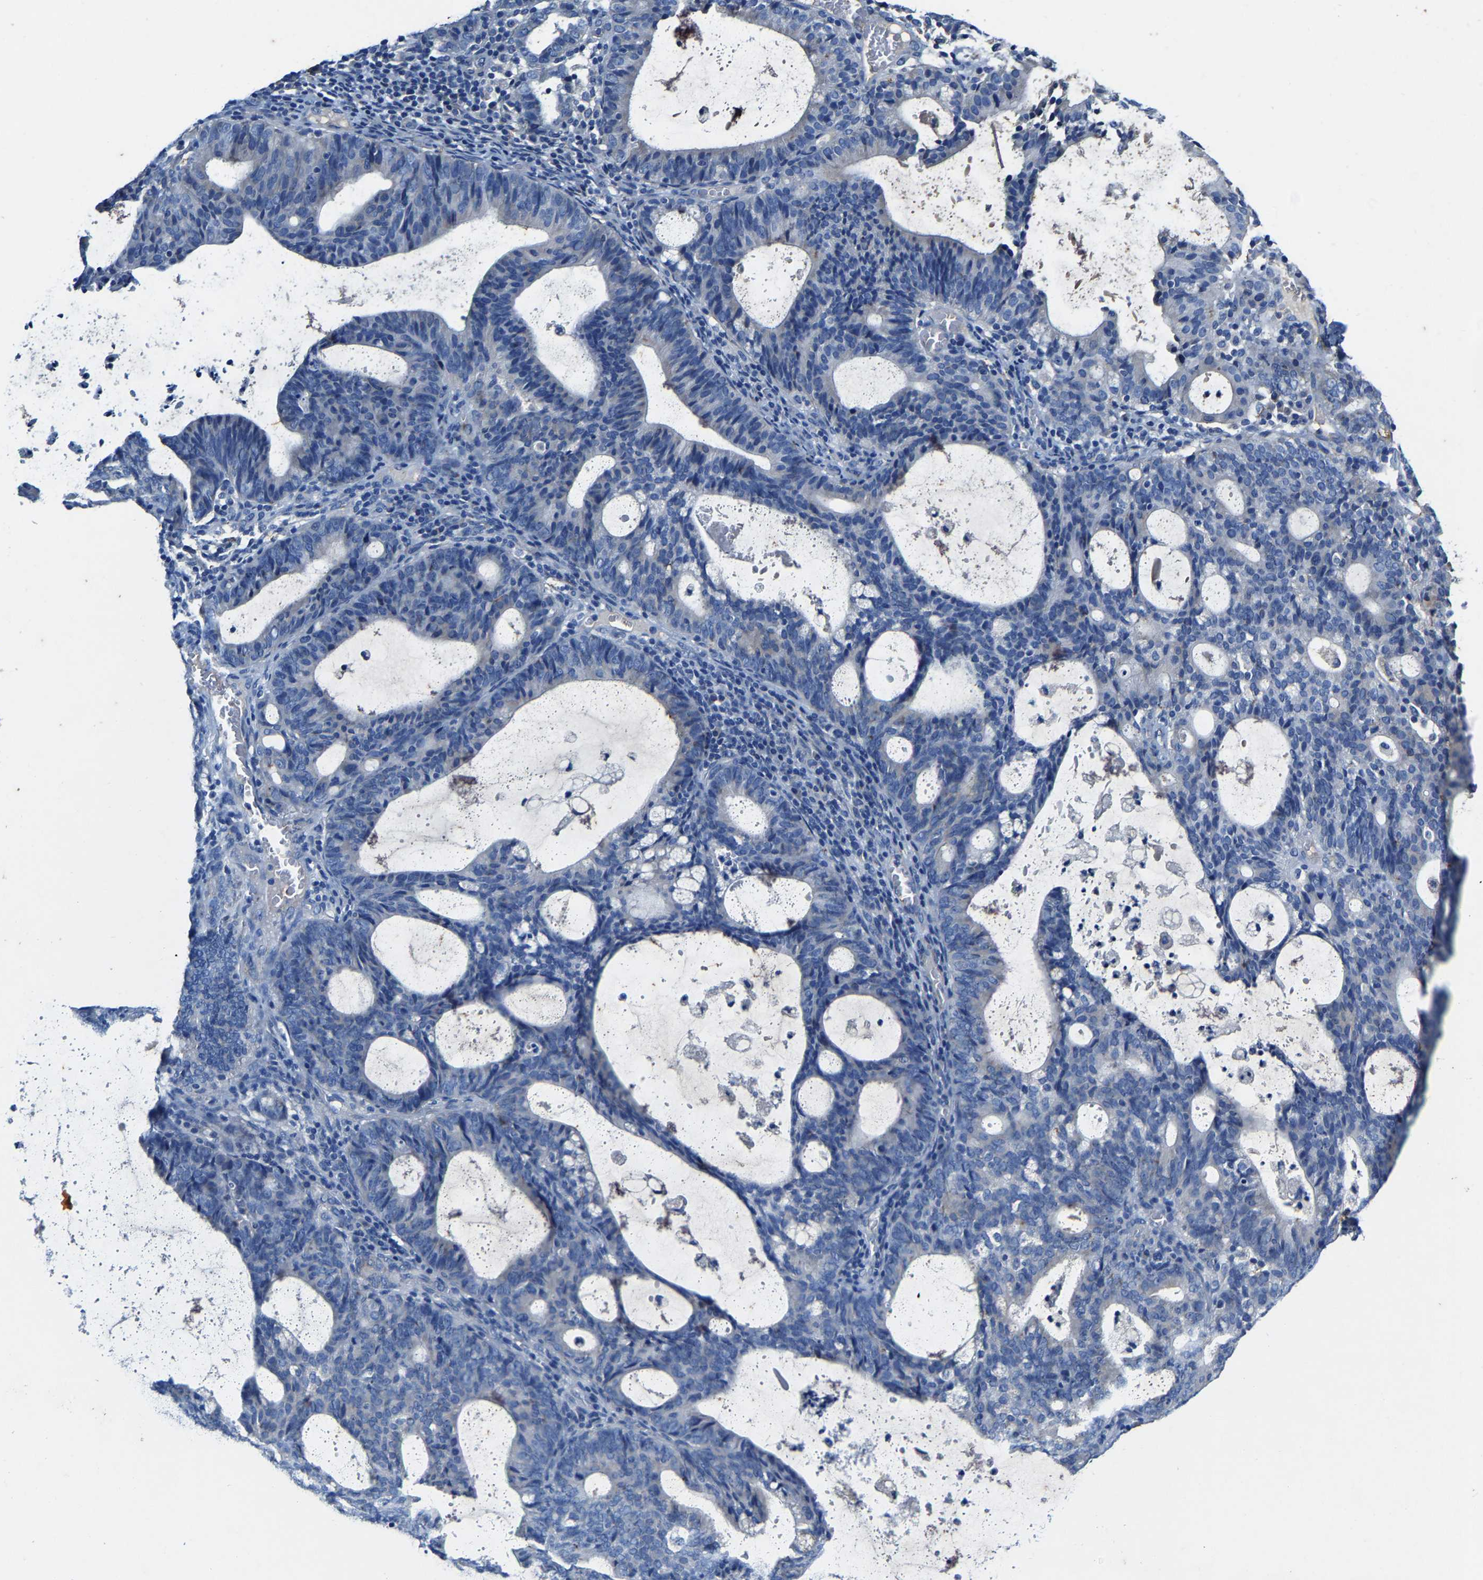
{"staining": {"intensity": "negative", "quantity": "none", "location": "none"}, "tissue": "endometrial cancer", "cell_type": "Tumor cells", "image_type": "cancer", "snomed": [{"axis": "morphology", "description": "Adenocarcinoma, NOS"}, {"axis": "topography", "description": "Uterus"}], "caption": "The histopathology image shows no staining of tumor cells in endometrial cancer.", "gene": "SLC25A25", "patient": {"sex": "female", "age": 83}}